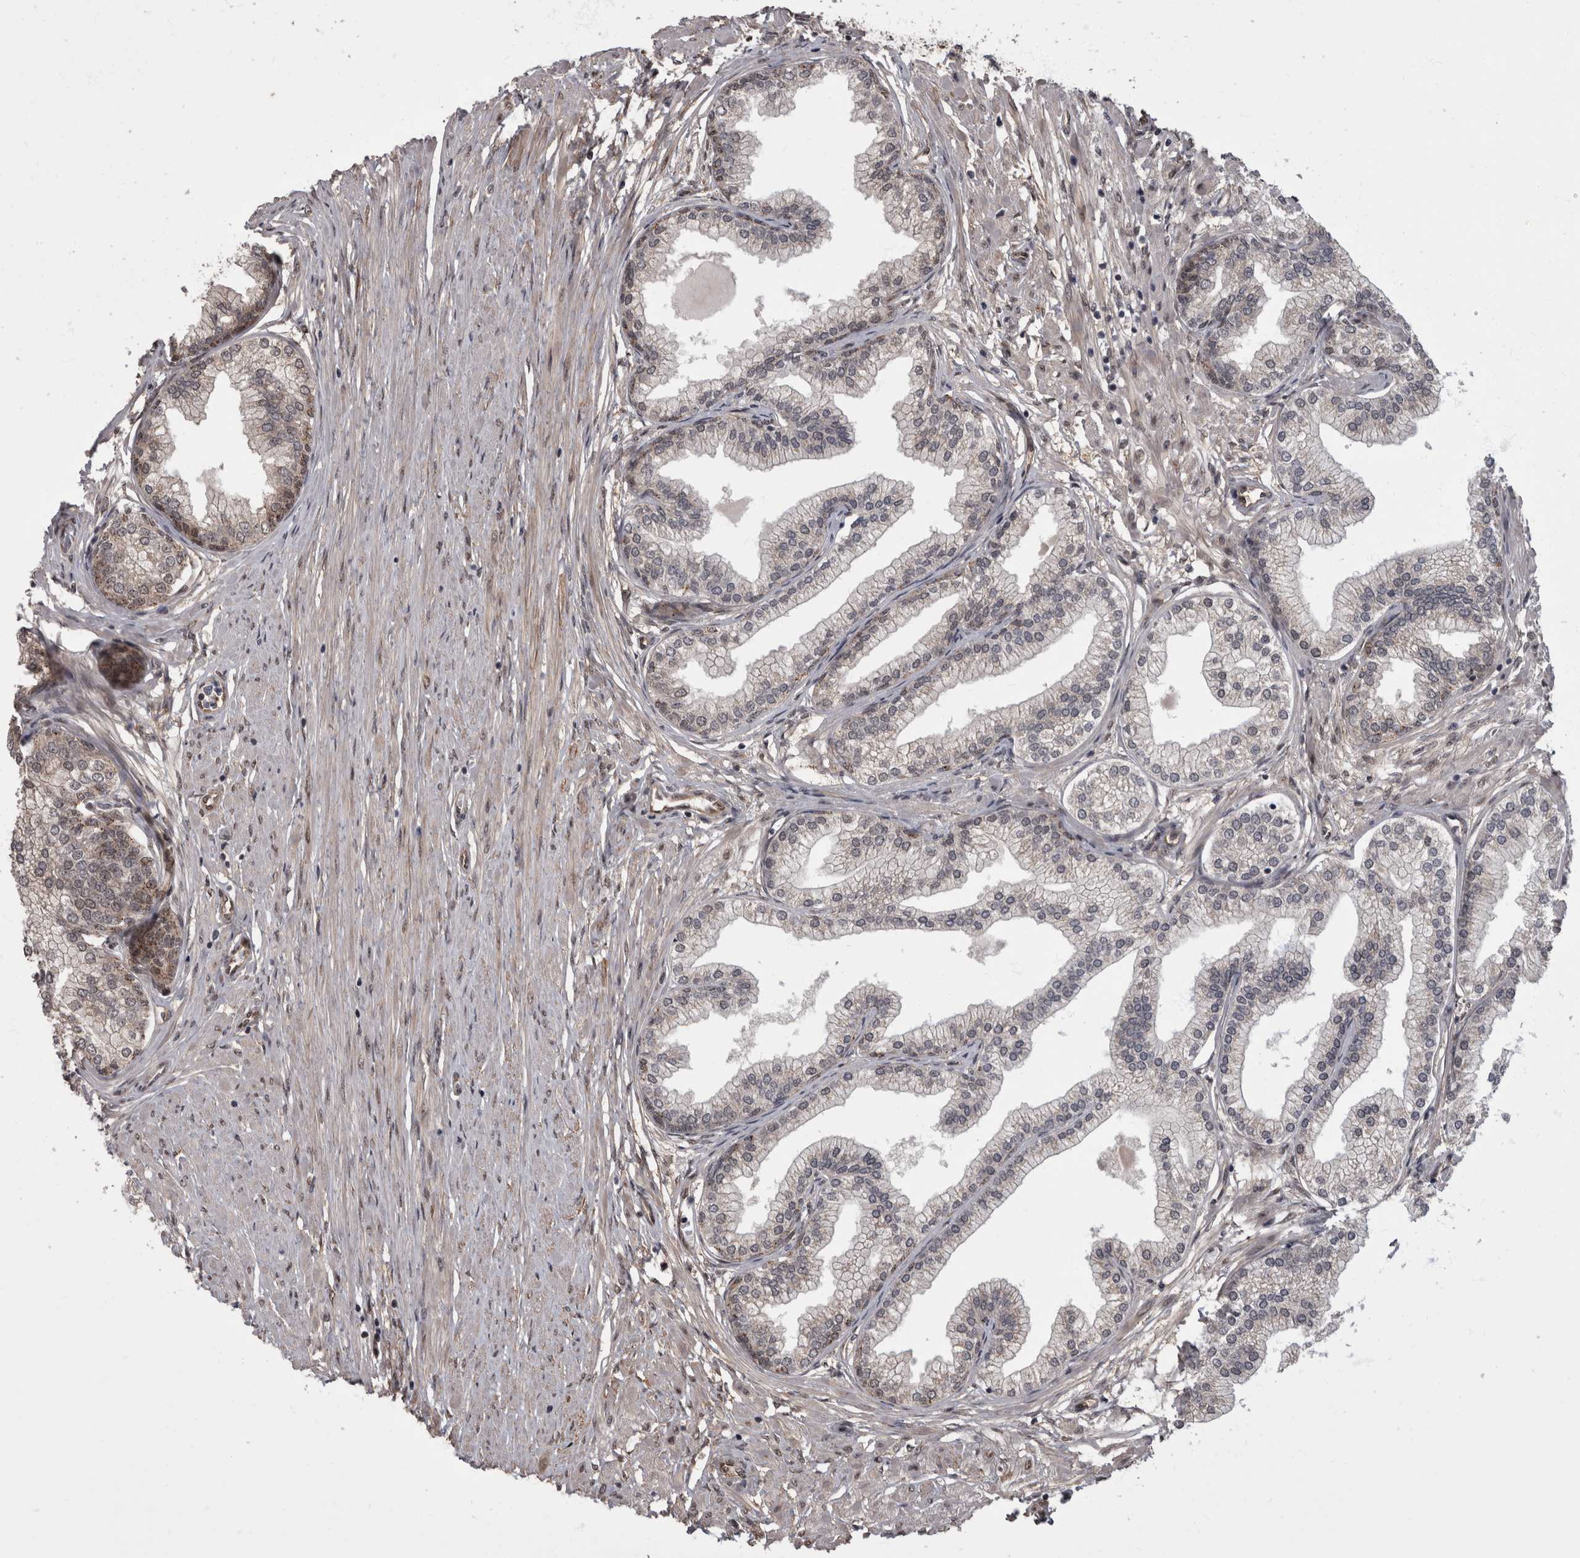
{"staining": {"intensity": "moderate", "quantity": "25%-75%", "location": "cytoplasmic/membranous,nuclear"}, "tissue": "prostate", "cell_type": "Glandular cells", "image_type": "normal", "snomed": [{"axis": "morphology", "description": "Normal tissue, NOS"}, {"axis": "morphology", "description": "Urothelial carcinoma, Low grade"}, {"axis": "topography", "description": "Urinary bladder"}, {"axis": "topography", "description": "Prostate"}], "caption": "This histopathology image demonstrates immunohistochemistry (IHC) staining of normal prostate, with medium moderate cytoplasmic/membranous,nuclear staining in approximately 25%-75% of glandular cells.", "gene": "AKT3", "patient": {"sex": "male", "age": 60}}